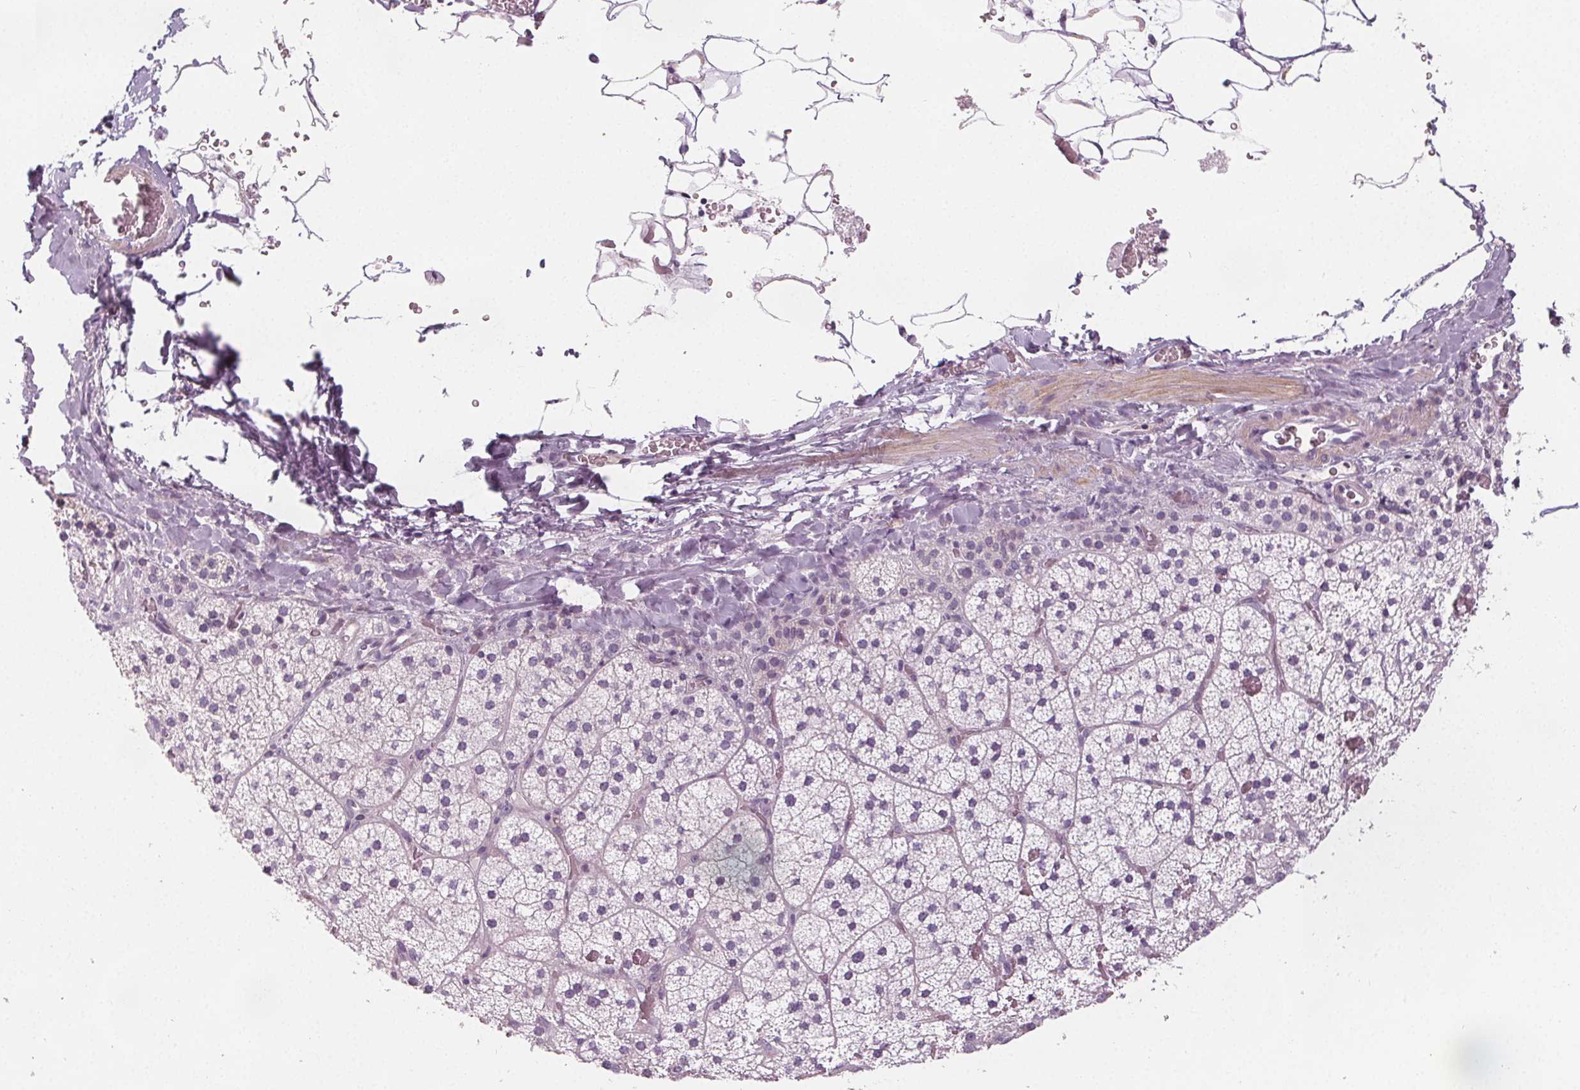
{"staining": {"intensity": "negative", "quantity": "none", "location": "none"}, "tissue": "adrenal gland", "cell_type": "Glandular cells", "image_type": "normal", "snomed": [{"axis": "morphology", "description": "Normal tissue, NOS"}, {"axis": "topography", "description": "Adrenal gland"}], "caption": "The photomicrograph exhibits no significant expression in glandular cells of adrenal gland. (DAB (3,3'-diaminobenzidine) immunohistochemistry with hematoxylin counter stain).", "gene": "SLC5A12", "patient": {"sex": "male", "age": 53}}